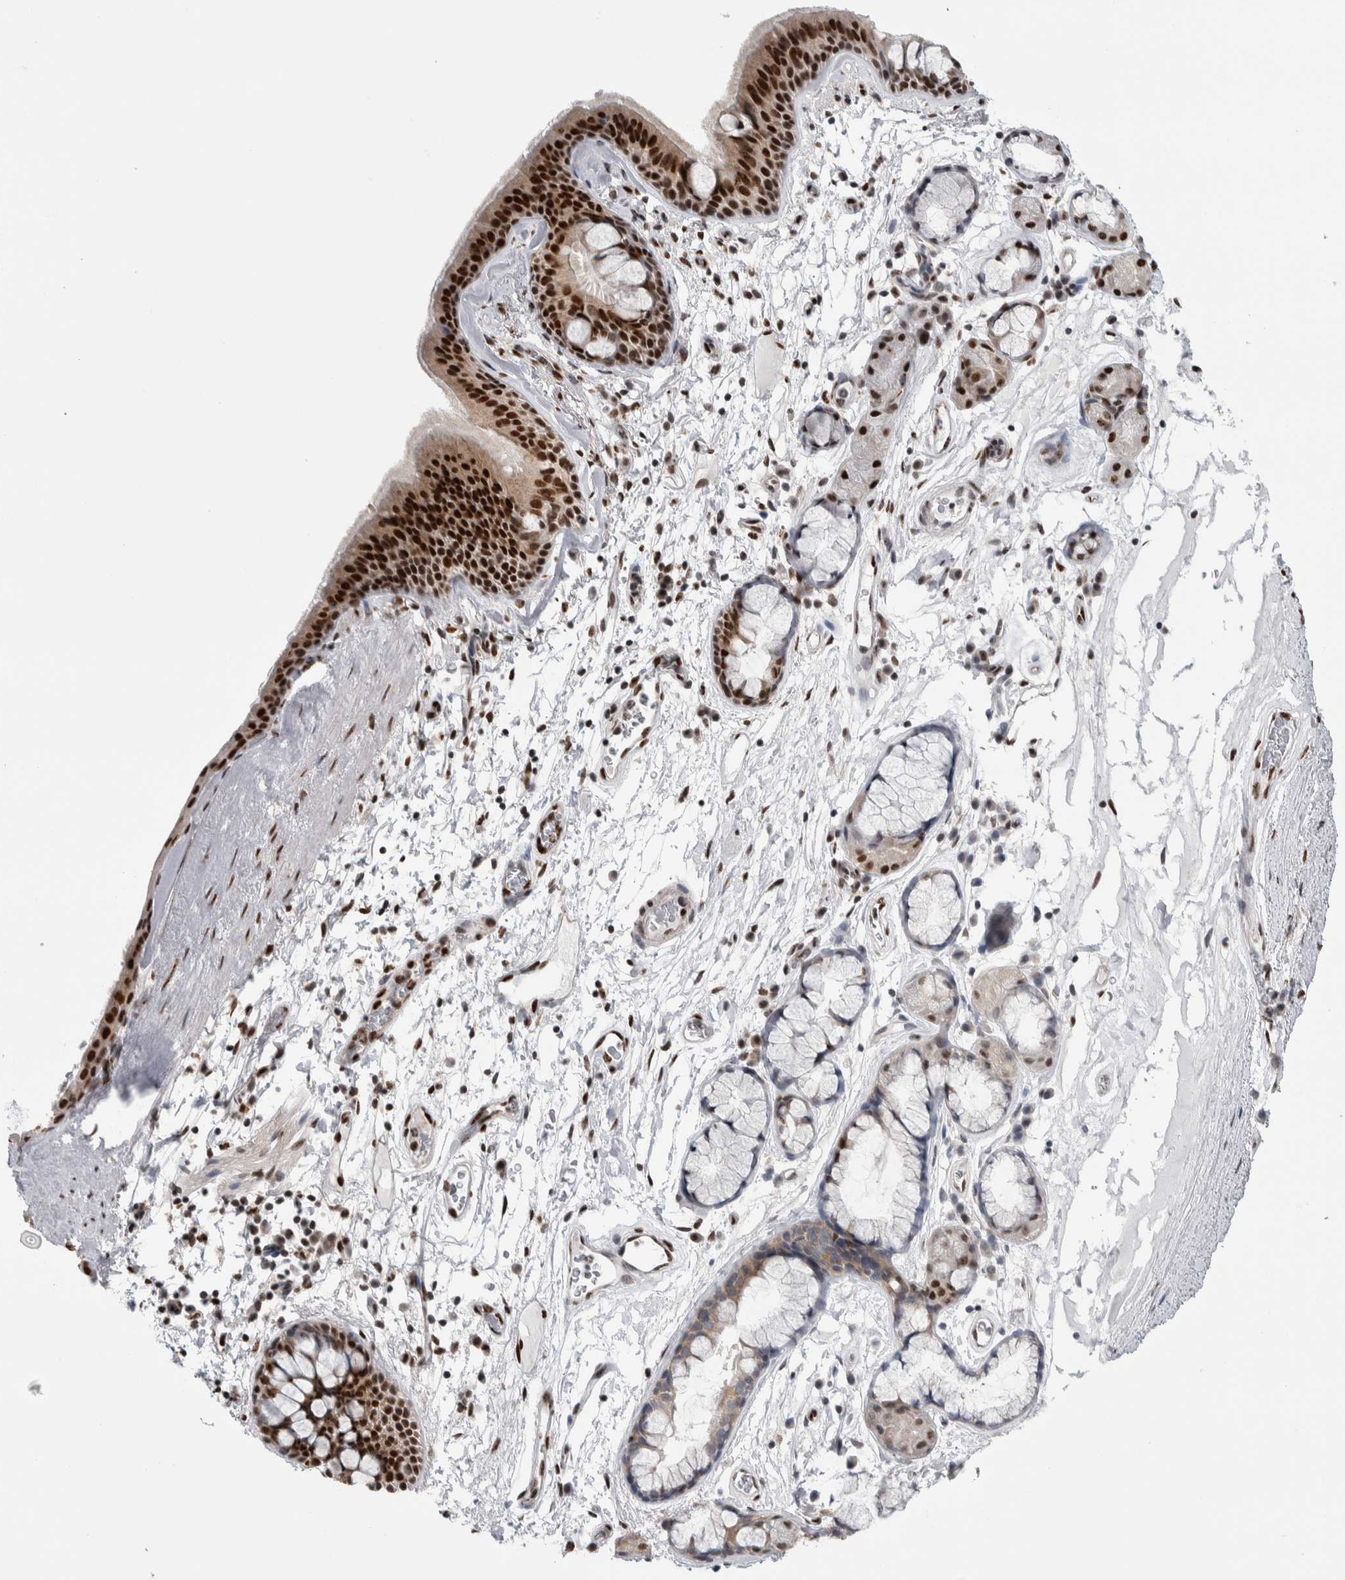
{"staining": {"intensity": "strong", "quantity": ">75%", "location": "nuclear"}, "tissue": "bronchus", "cell_type": "Respiratory epithelial cells", "image_type": "normal", "snomed": [{"axis": "morphology", "description": "Normal tissue, NOS"}, {"axis": "topography", "description": "Cartilage tissue"}], "caption": "This histopathology image reveals immunohistochemistry staining of normal bronchus, with high strong nuclear expression in about >75% of respiratory epithelial cells.", "gene": "TAX1BP1", "patient": {"sex": "female", "age": 63}}